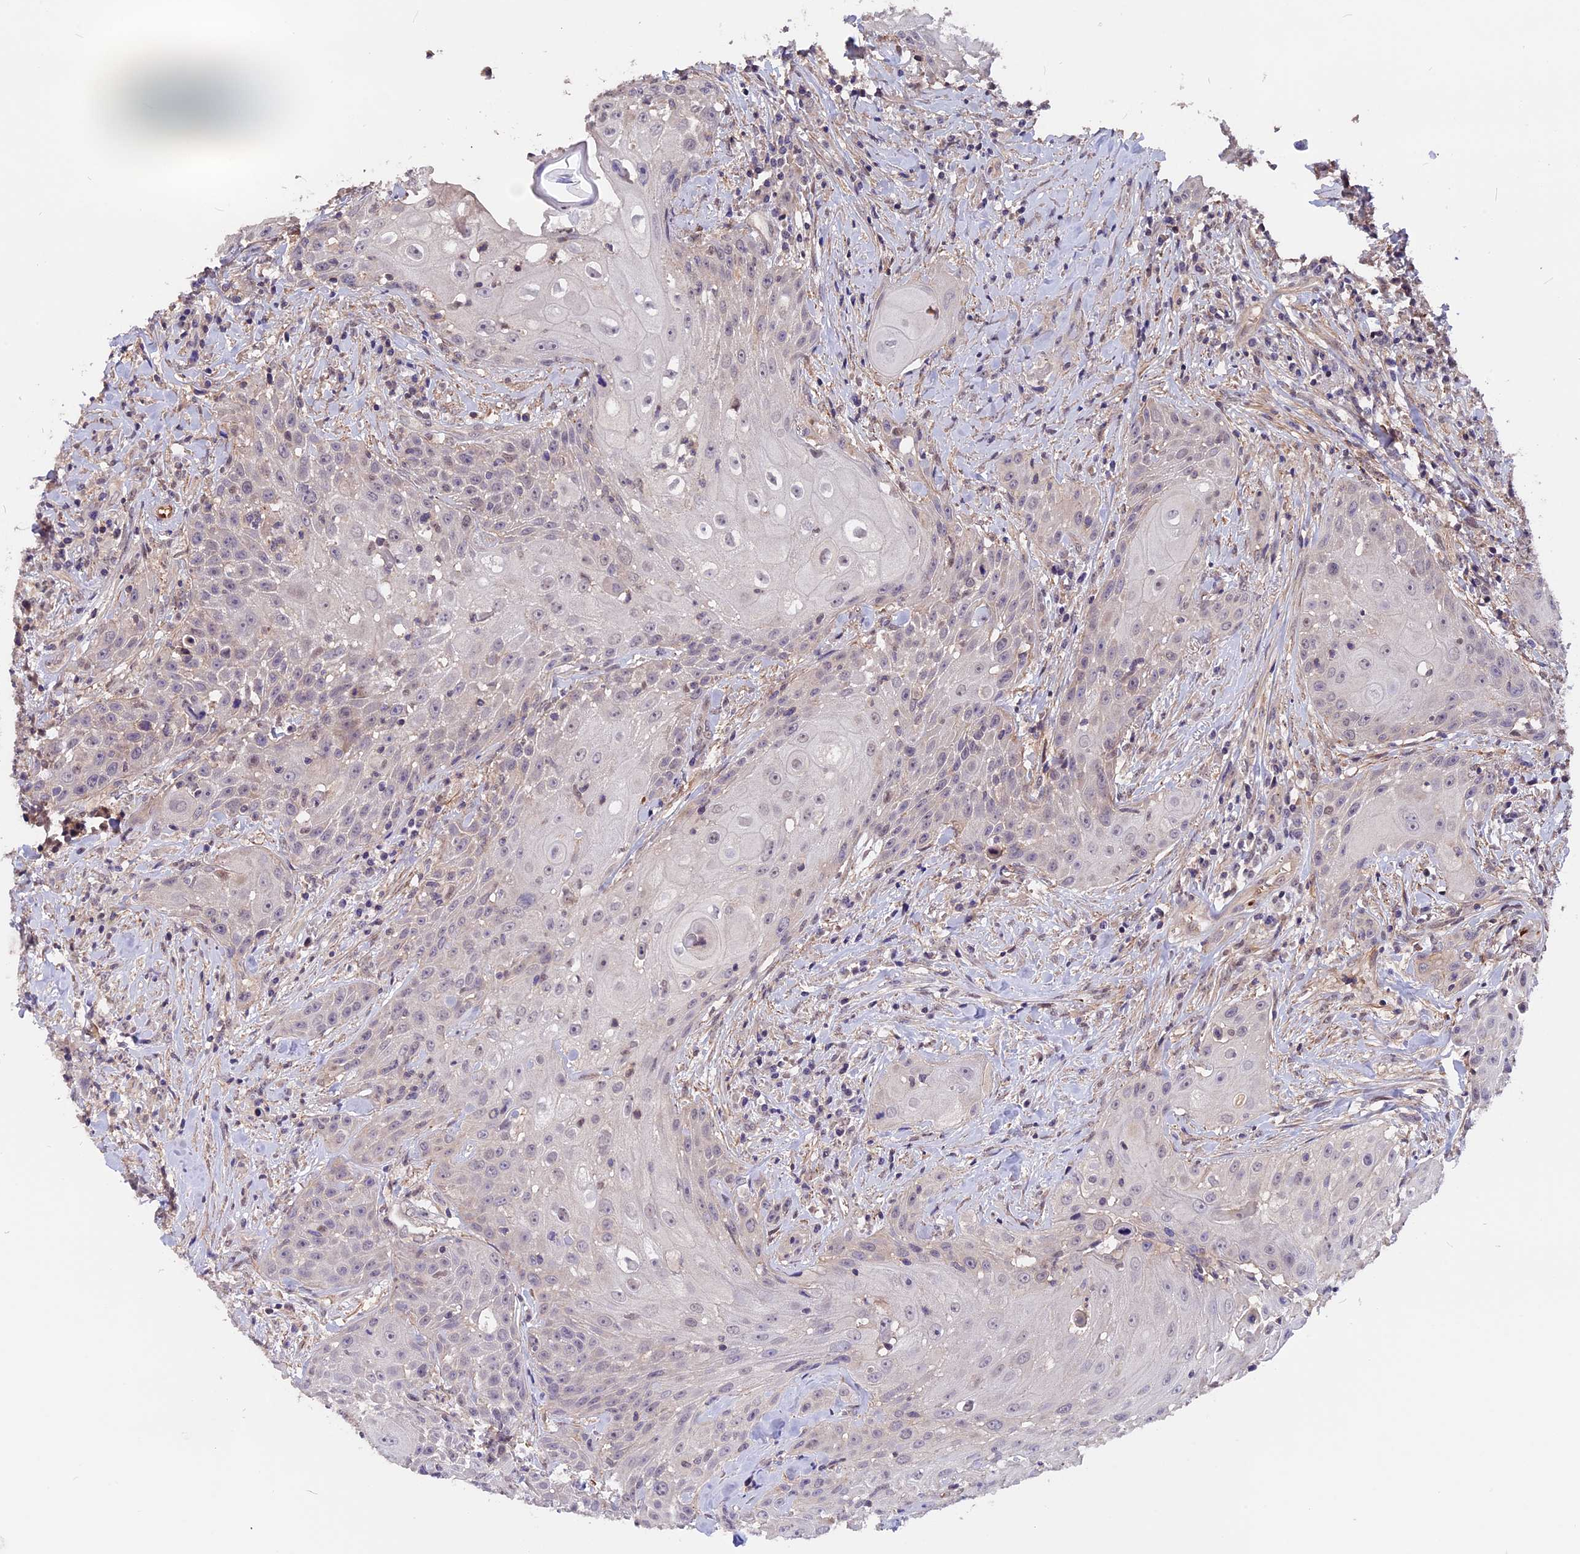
{"staining": {"intensity": "negative", "quantity": "none", "location": "none"}, "tissue": "head and neck cancer", "cell_type": "Tumor cells", "image_type": "cancer", "snomed": [{"axis": "morphology", "description": "Squamous cell carcinoma, NOS"}, {"axis": "topography", "description": "Oral tissue"}, {"axis": "topography", "description": "Head-Neck"}], "caption": "Immunohistochemistry of human head and neck squamous cell carcinoma reveals no expression in tumor cells.", "gene": "ZC3H10", "patient": {"sex": "female", "age": 82}}